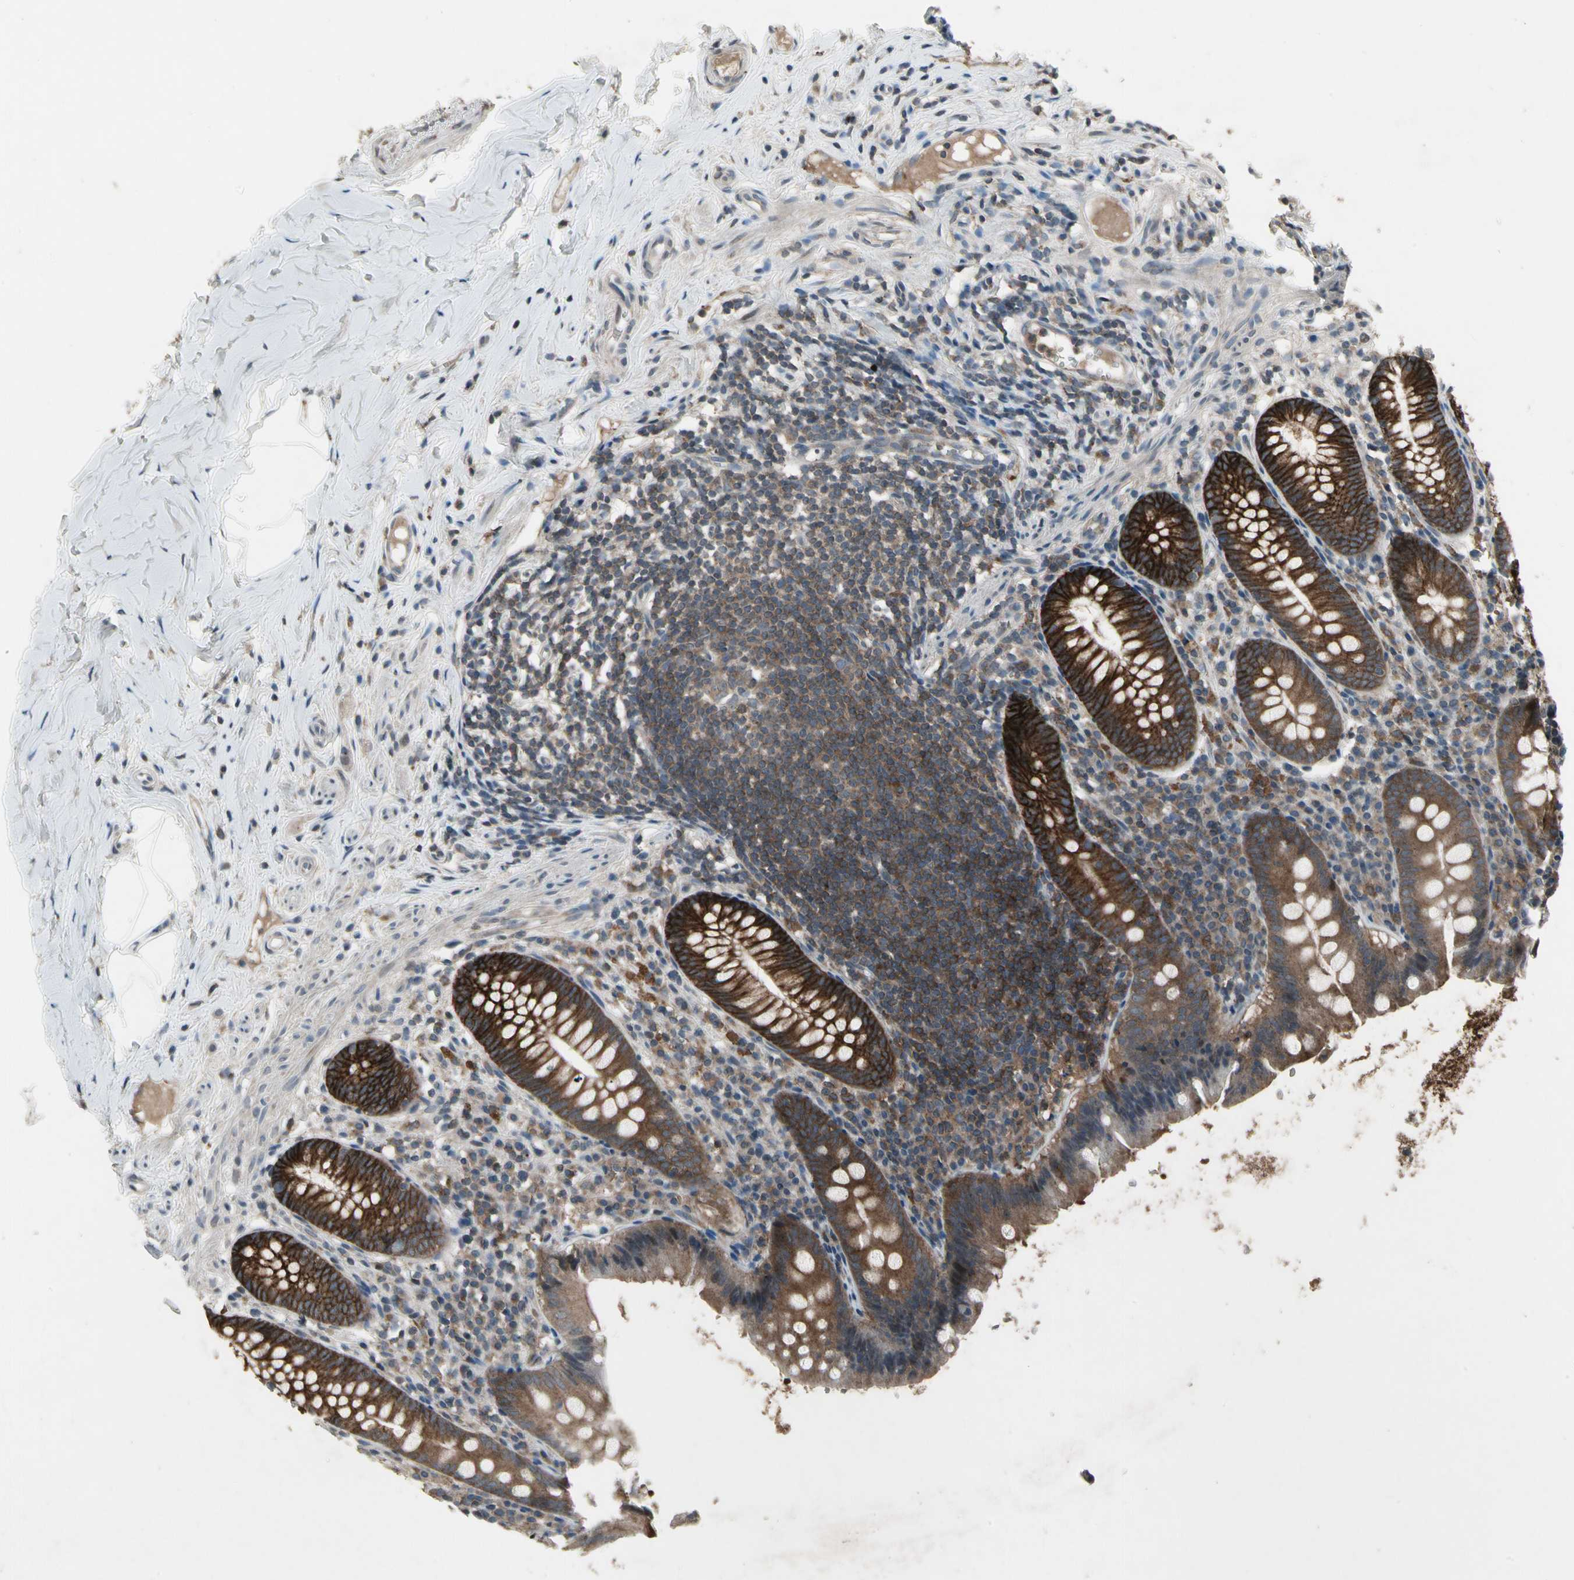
{"staining": {"intensity": "strong", "quantity": ">75%", "location": "cytoplasmic/membranous"}, "tissue": "appendix", "cell_type": "Glandular cells", "image_type": "normal", "snomed": [{"axis": "morphology", "description": "Normal tissue, NOS"}, {"axis": "topography", "description": "Appendix"}], "caption": "Protein expression by immunohistochemistry (IHC) reveals strong cytoplasmic/membranous positivity in about >75% of glandular cells in benign appendix. The protein of interest is stained brown, and the nuclei are stained in blue (DAB IHC with brightfield microscopy, high magnification).", "gene": "NMI", "patient": {"sex": "male", "age": 52}}